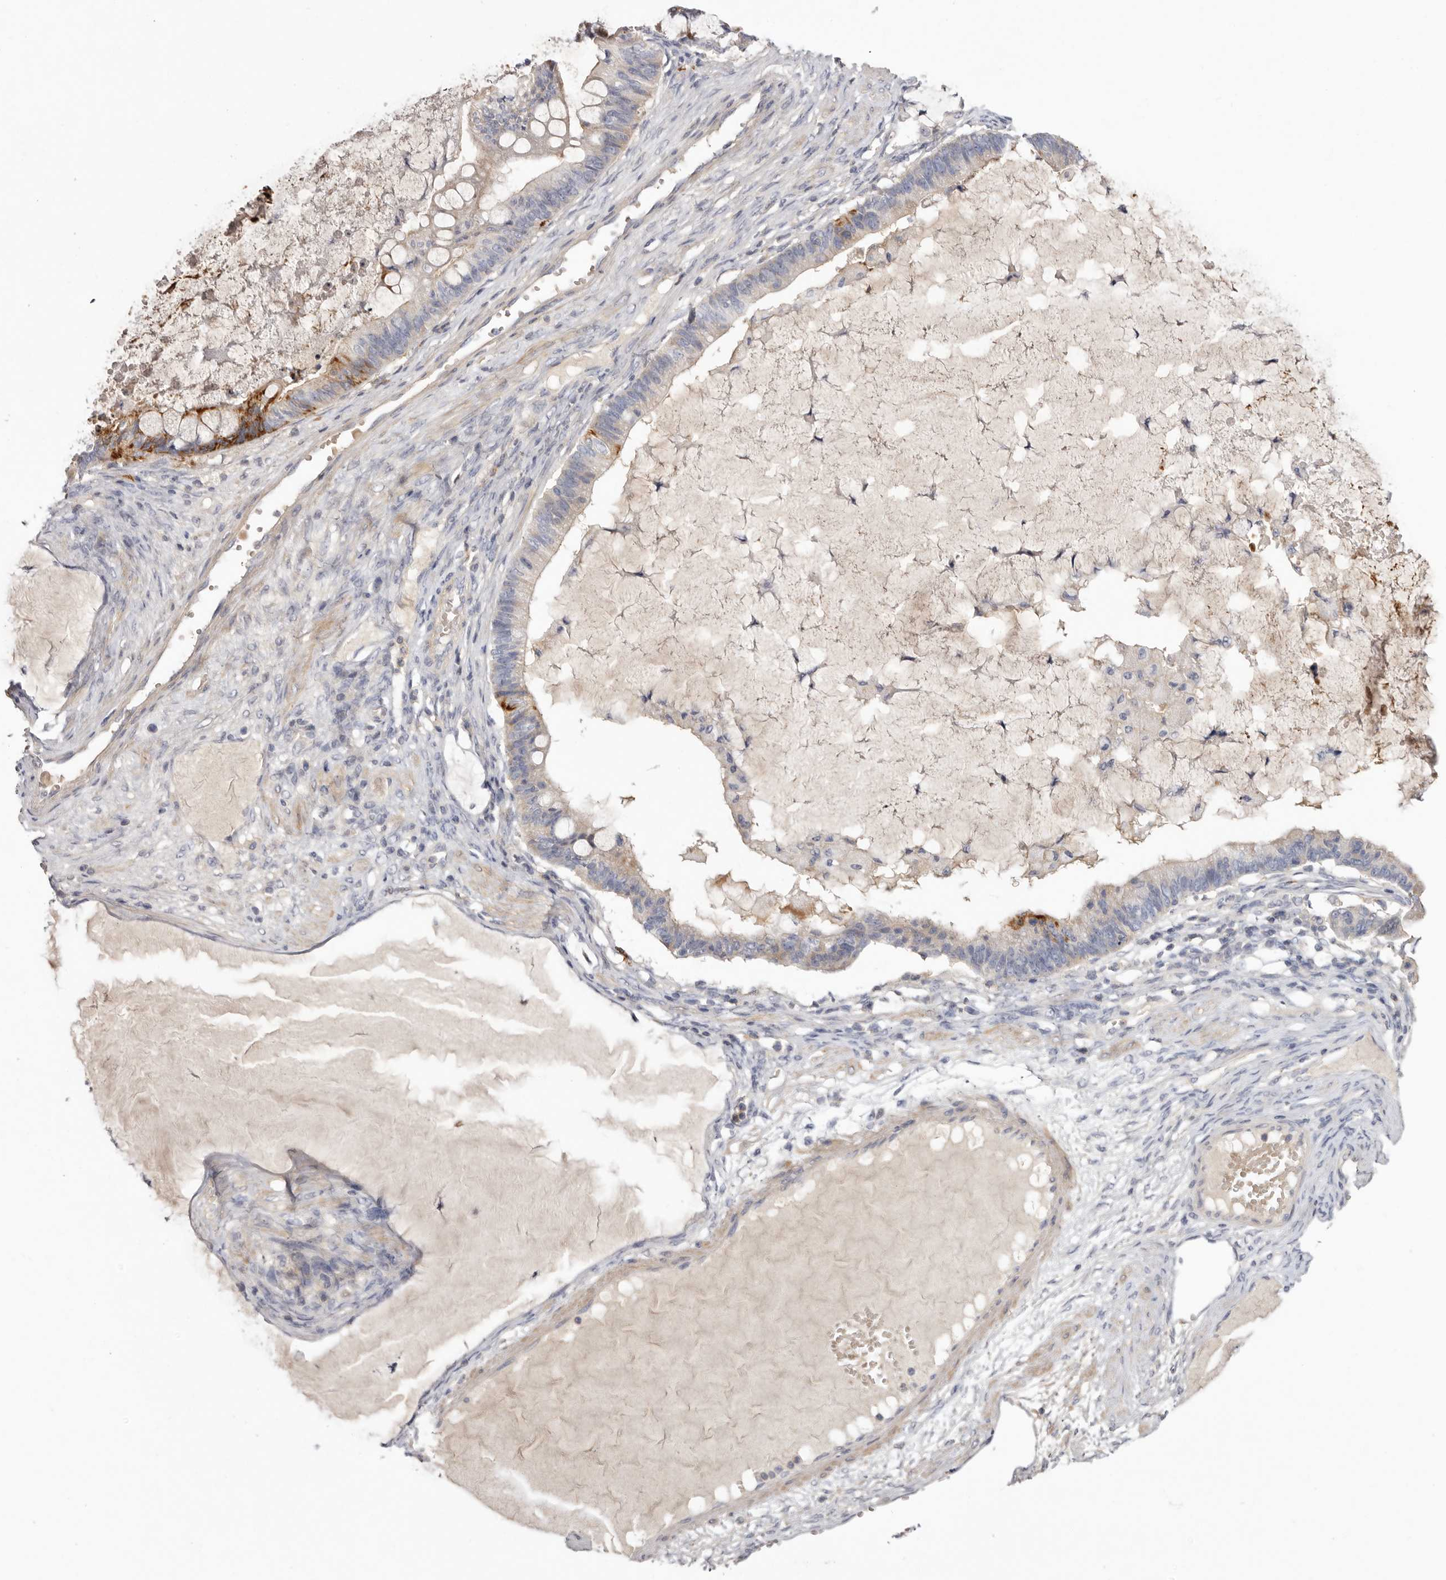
{"staining": {"intensity": "moderate", "quantity": "<25%", "location": "cytoplasmic/membranous"}, "tissue": "ovarian cancer", "cell_type": "Tumor cells", "image_type": "cancer", "snomed": [{"axis": "morphology", "description": "Cystadenocarcinoma, mucinous, NOS"}, {"axis": "topography", "description": "Ovary"}], "caption": "Moderate cytoplasmic/membranous expression is seen in about <25% of tumor cells in mucinous cystadenocarcinoma (ovarian).", "gene": "S1PR5", "patient": {"sex": "female", "age": 61}}